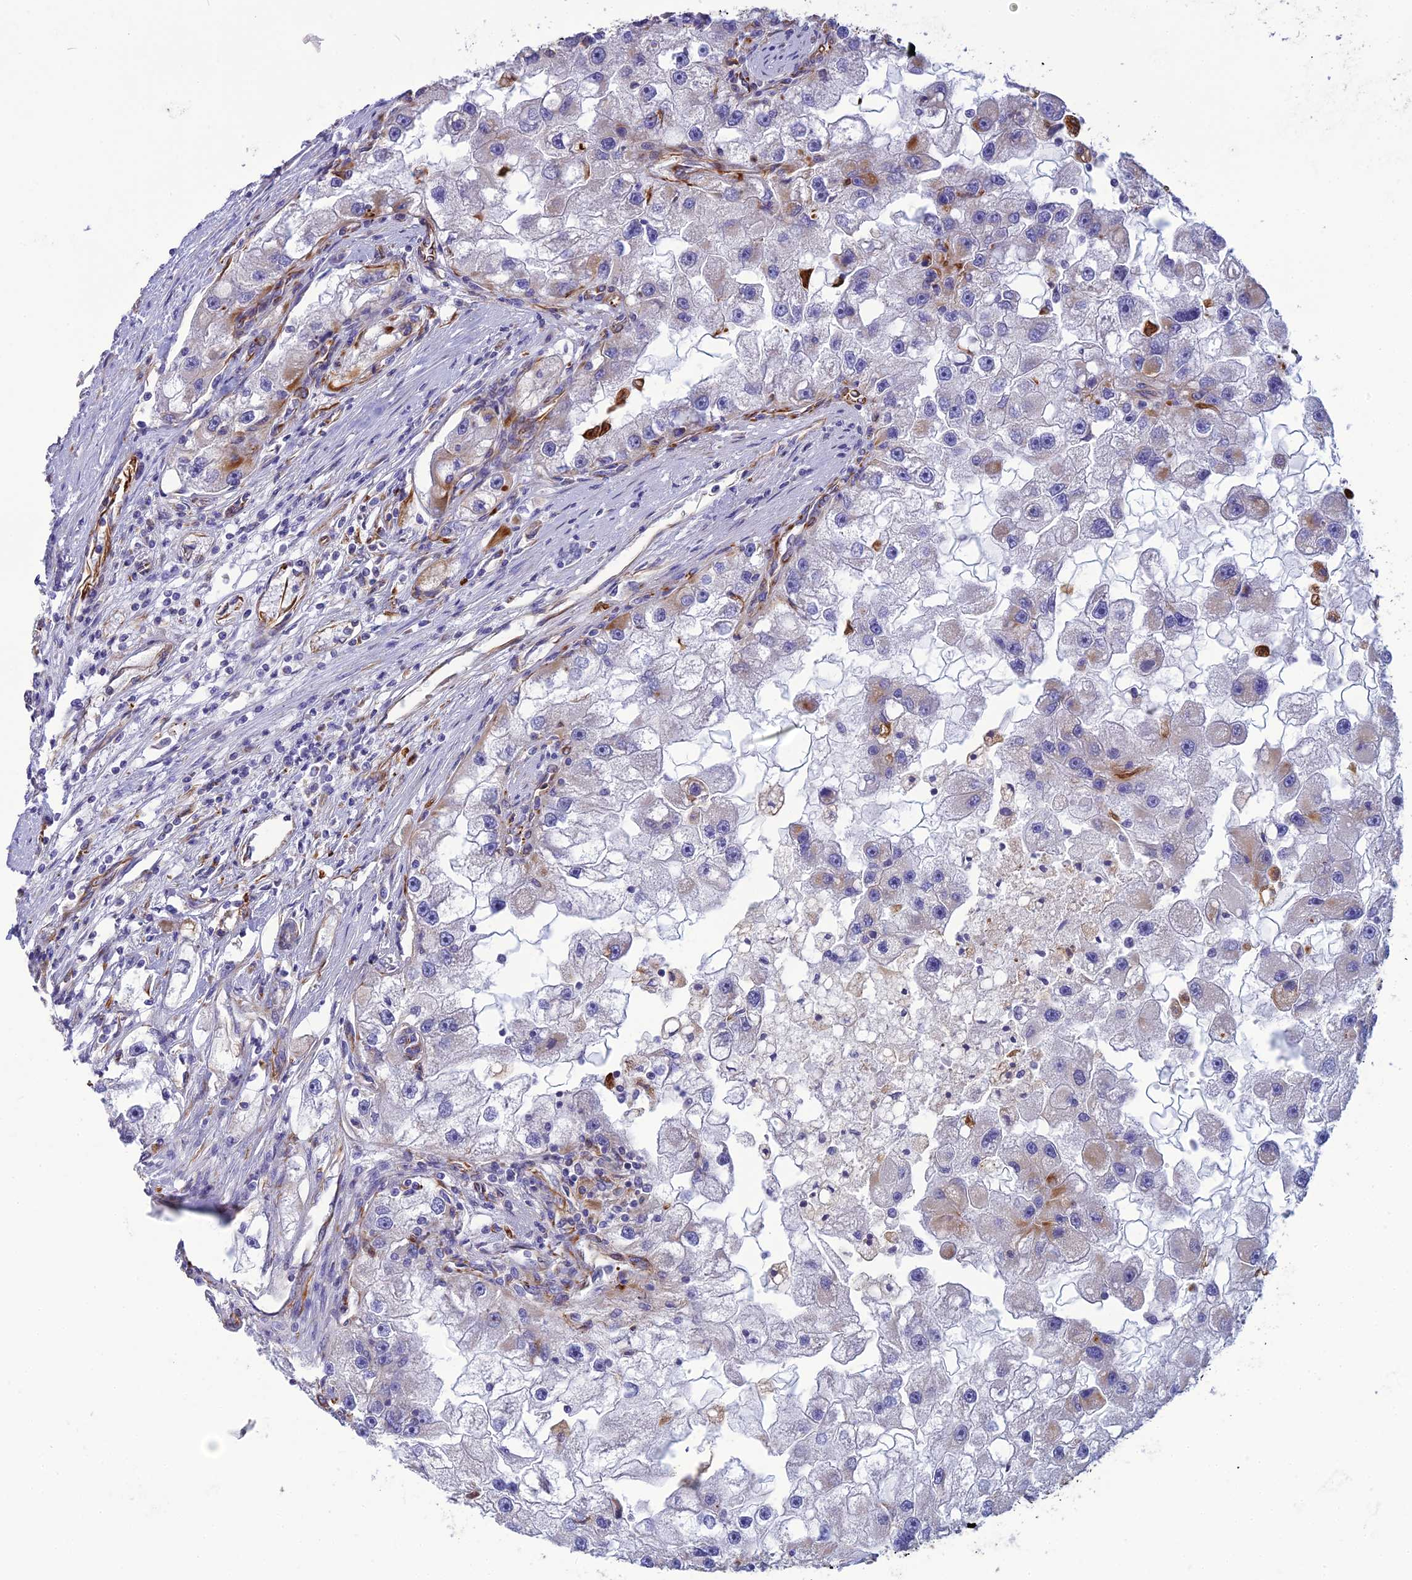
{"staining": {"intensity": "negative", "quantity": "none", "location": "none"}, "tissue": "renal cancer", "cell_type": "Tumor cells", "image_type": "cancer", "snomed": [{"axis": "morphology", "description": "Adenocarcinoma, NOS"}, {"axis": "topography", "description": "Kidney"}], "caption": "Tumor cells show no significant staining in renal cancer (adenocarcinoma).", "gene": "FBXL20", "patient": {"sex": "male", "age": 63}}